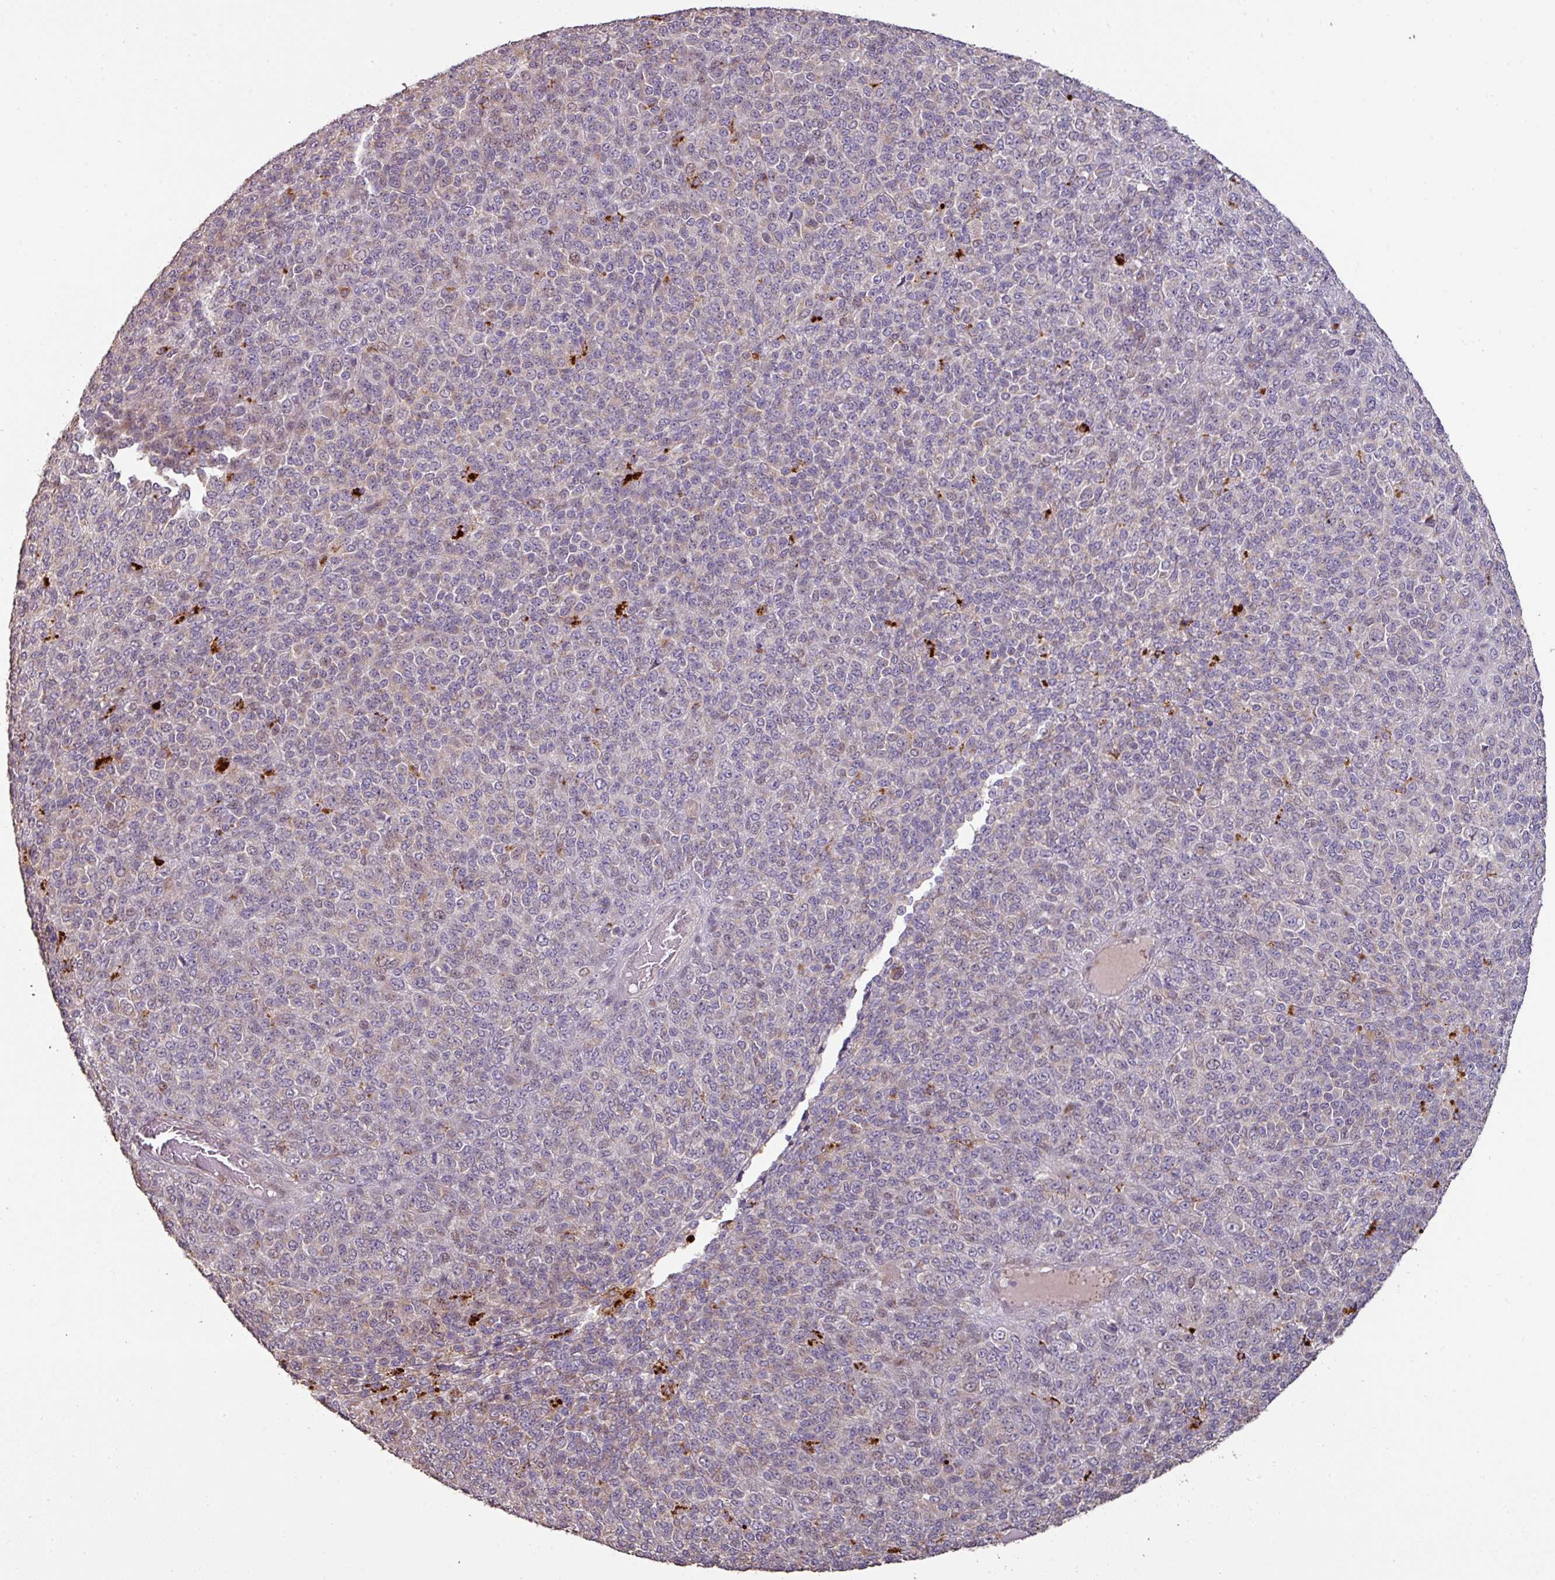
{"staining": {"intensity": "weak", "quantity": "<25%", "location": "cytoplasmic/membranous"}, "tissue": "melanoma", "cell_type": "Tumor cells", "image_type": "cancer", "snomed": [{"axis": "morphology", "description": "Malignant melanoma, Metastatic site"}, {"axis": "topography", "description": "Brain"}], "caption": "Immunohistochemical staining of human malignant melanoma (metastatic site) demonstrates no significant positivity in tumor cells.", "gene": "CXCR5", "patient": {"sex": "female", "age": 56}}